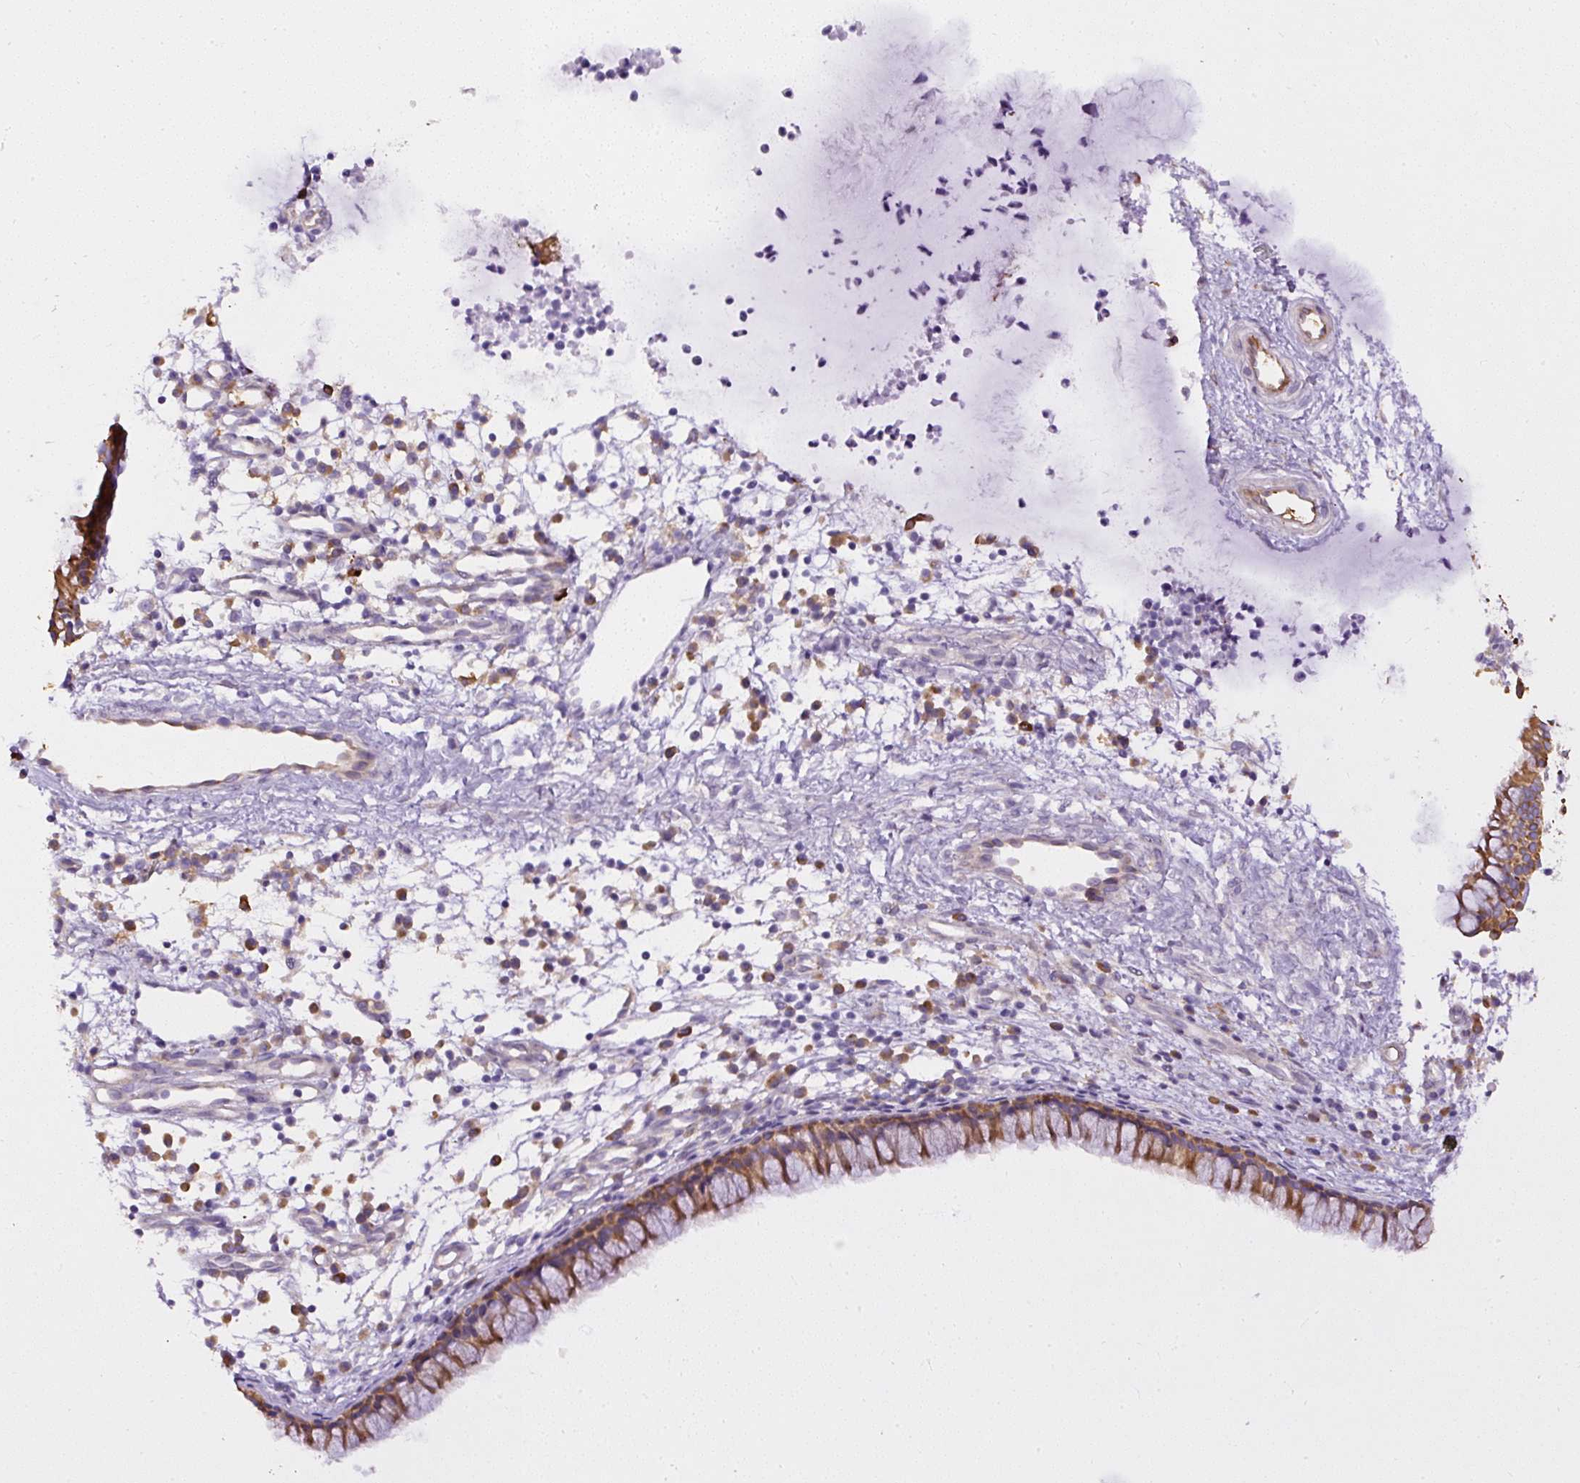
{"staining": {"intensity": "moderate", "quantity": ">75%", "location": "cytoplasmic/membranous"}, "tissue": "nasopharynx", "cell_type": "Respiratory epithelial cells", "image_type": "normal", "snomed": [{"axis": "morphology", "description": "Normal tissue, NOS"}, {"axis": "topography", "description": "Nasopharynx"}], "caption": "Brown immunohistochemical staining in unremarkable nasopharynx reveals moderate cytoplasmic/membranous positivity in approximately >75% of respiratory epithelial cells.", "gene": "FAM149A", "patient": {"sex": "male", "age": 21}}